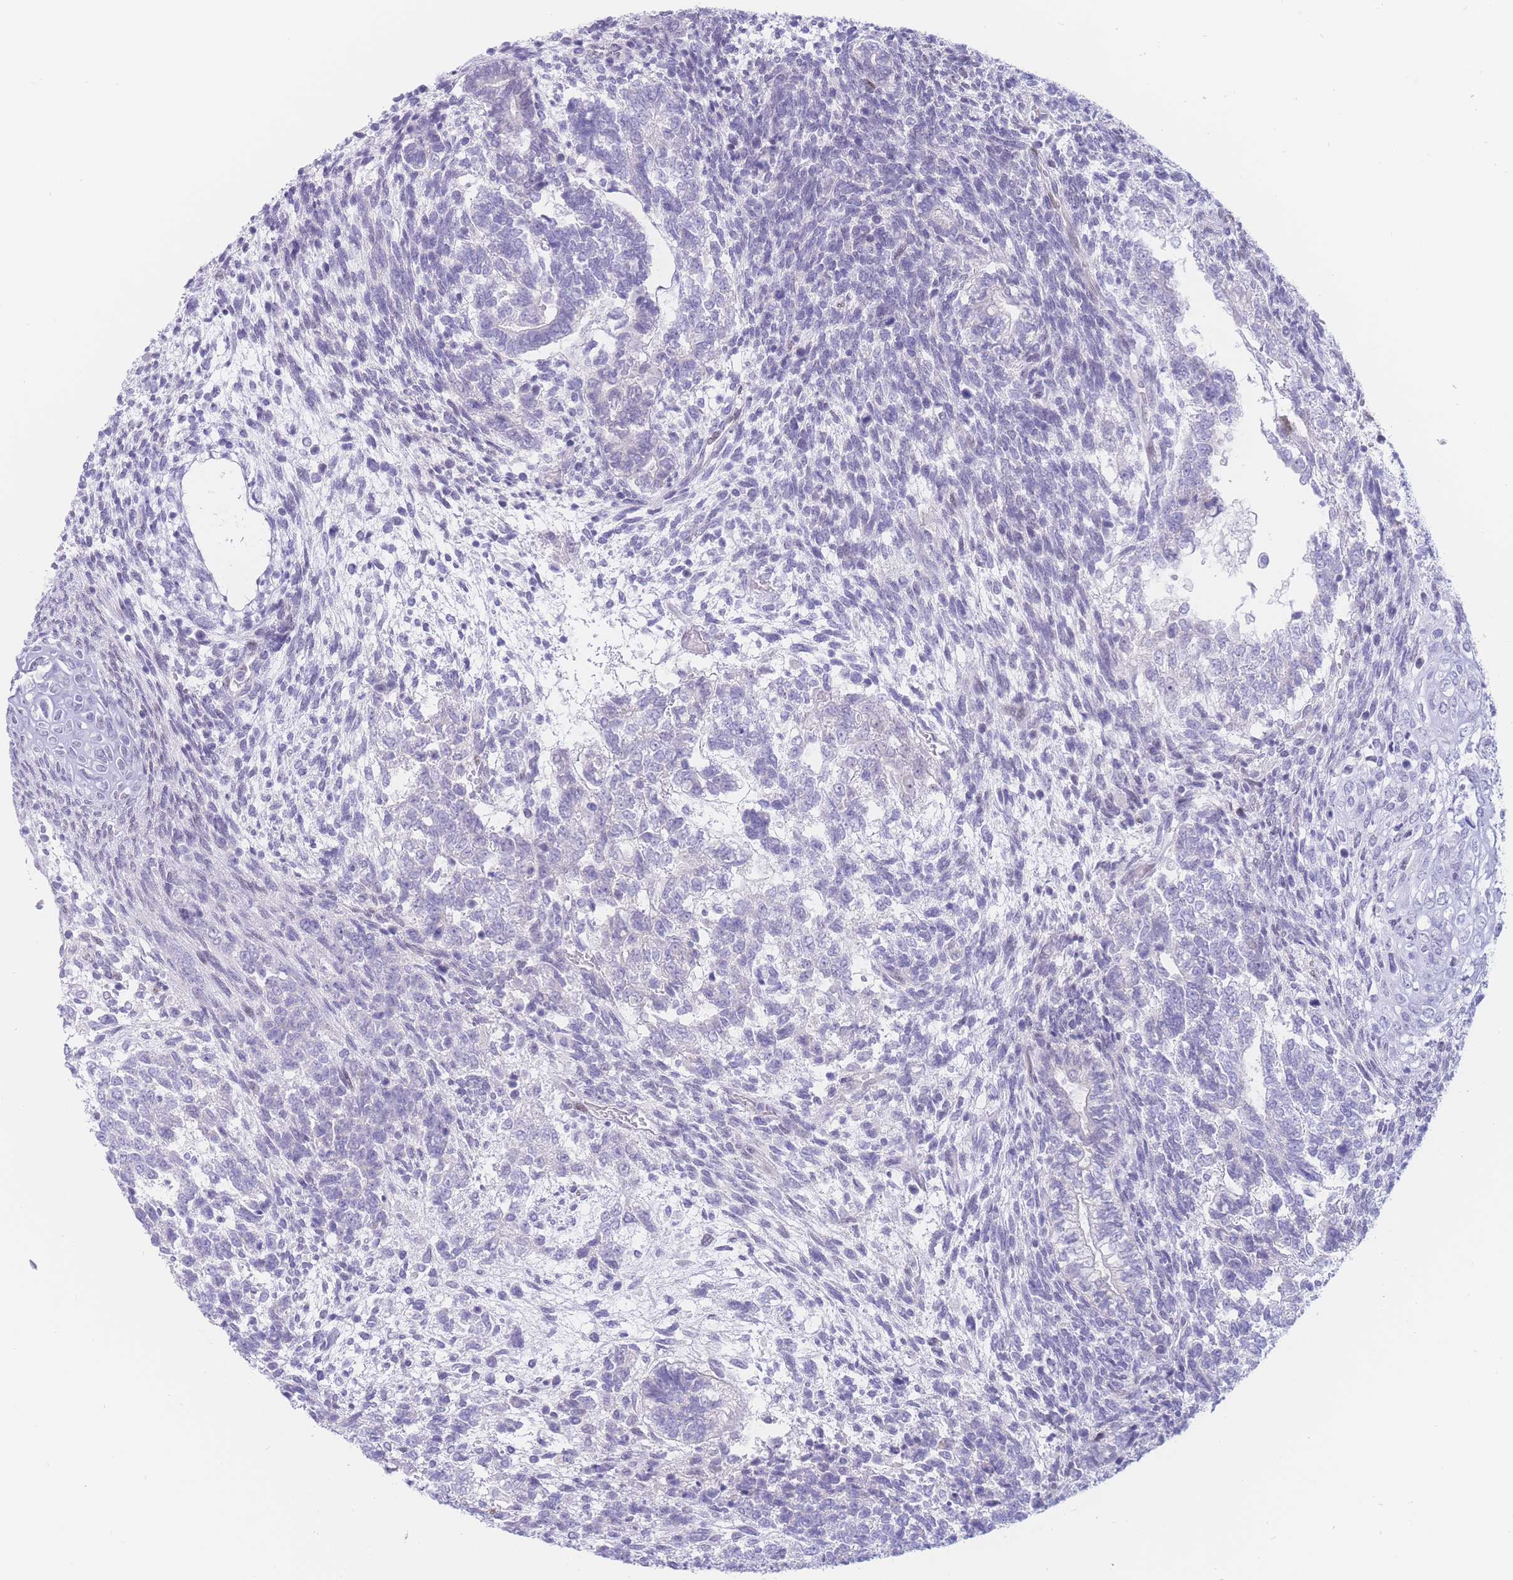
{"staining": {"intensity": "negative", "quantity": "none", "location": "none"}, "tissue": "testis cancer", "cell_type": "Tumor cells", "image_type": "cancer", "snomed": [{"axis": "morphology", "description": "Carcinoma, Embryonal, NOS"}, {"axis": "topography", "description": "Testis"}], "caption": "Testis cancer (embryonal carcinoma) was stained to show a protein in brown. There is no significant expression in tumor cells.", "gene": "PSMB5", "patient": {"sex": "male", "age": 23}}